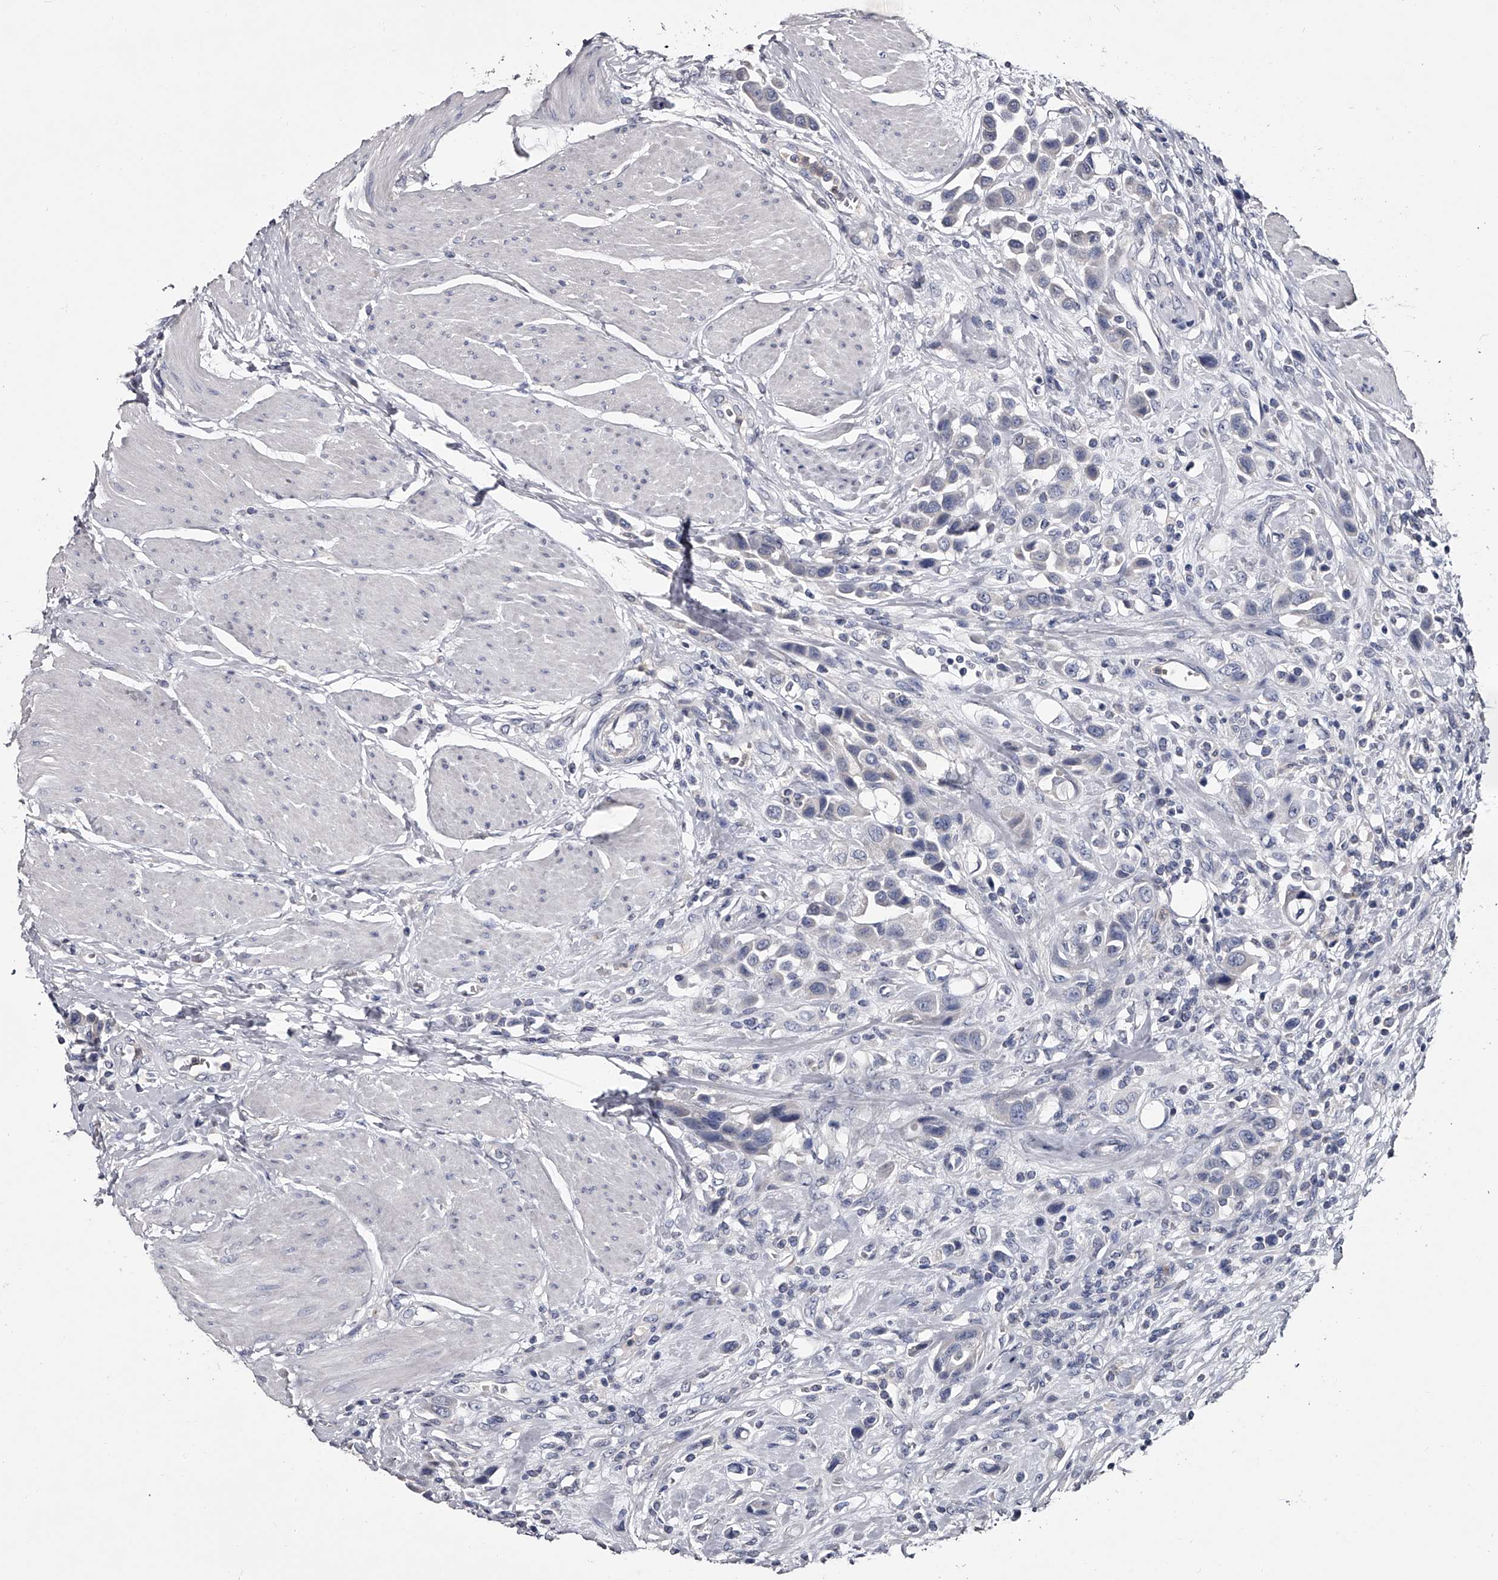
{"staining": {"intensity": "negative", "quantity": "none", "location": "none"}, "tissue": "urothelial cancer", "cell_type": "Tumor cells", "image_type": "cancer", "snomed": [{"axis": "morphology", "description": "Urothelial carcinoma, High grade"}, {"axis": "topography", "description": "Urinary bladder"}], "caption": "This is a micrograph of immunohistochemistry (IHC) staining of urothelial cancer, which shows no staining in tumor cells. (DAB immunohistochemistry (IHC) visualized using brightfield microscopy, high magnification).", "gene": "GAPVD1", "patient": {"sex": "male", "age": 50}}